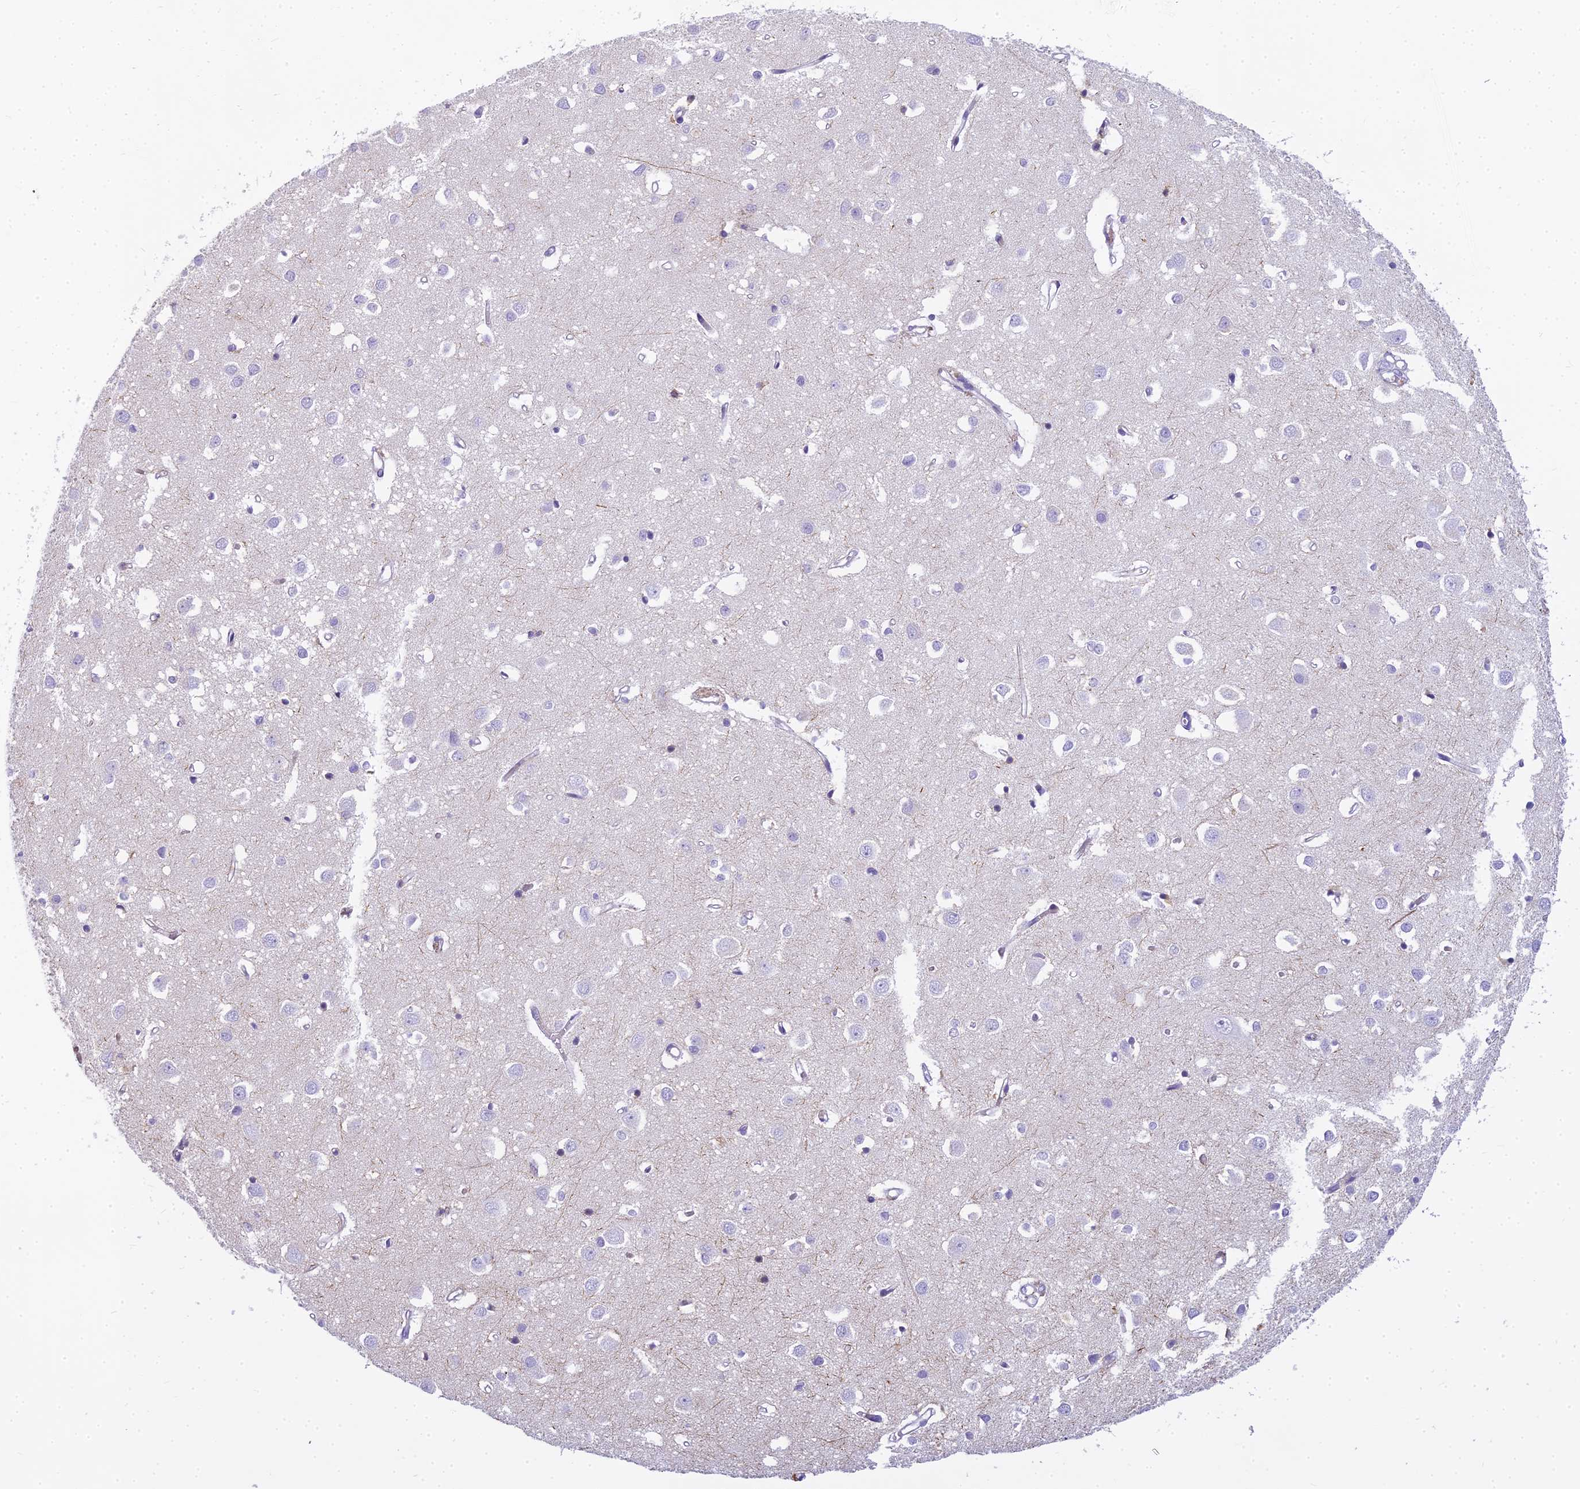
{"staining": {"intensity": "negative", "quantity": "none", "location": "none"}, "tissue": "cerebral cortex", "cell_type": "Endothelial cells", "image_type": "normal", "snomed": [{"axis": "morphology", "description": "Normal tissue, NOS"}, {"axis": "topography", "description": "Cerebral cortex"}], "caption": "Histopathology image shows no protein expression in endothelial cells of benign cerebral cortex. (Stains: DAB immunohistochemistry with hematoxylin counter stain, Microscopy: brightfield microscopy at high magnification).", "gene": "ENSG00000265118", "patient": {"sex": "female", "age": 64}}